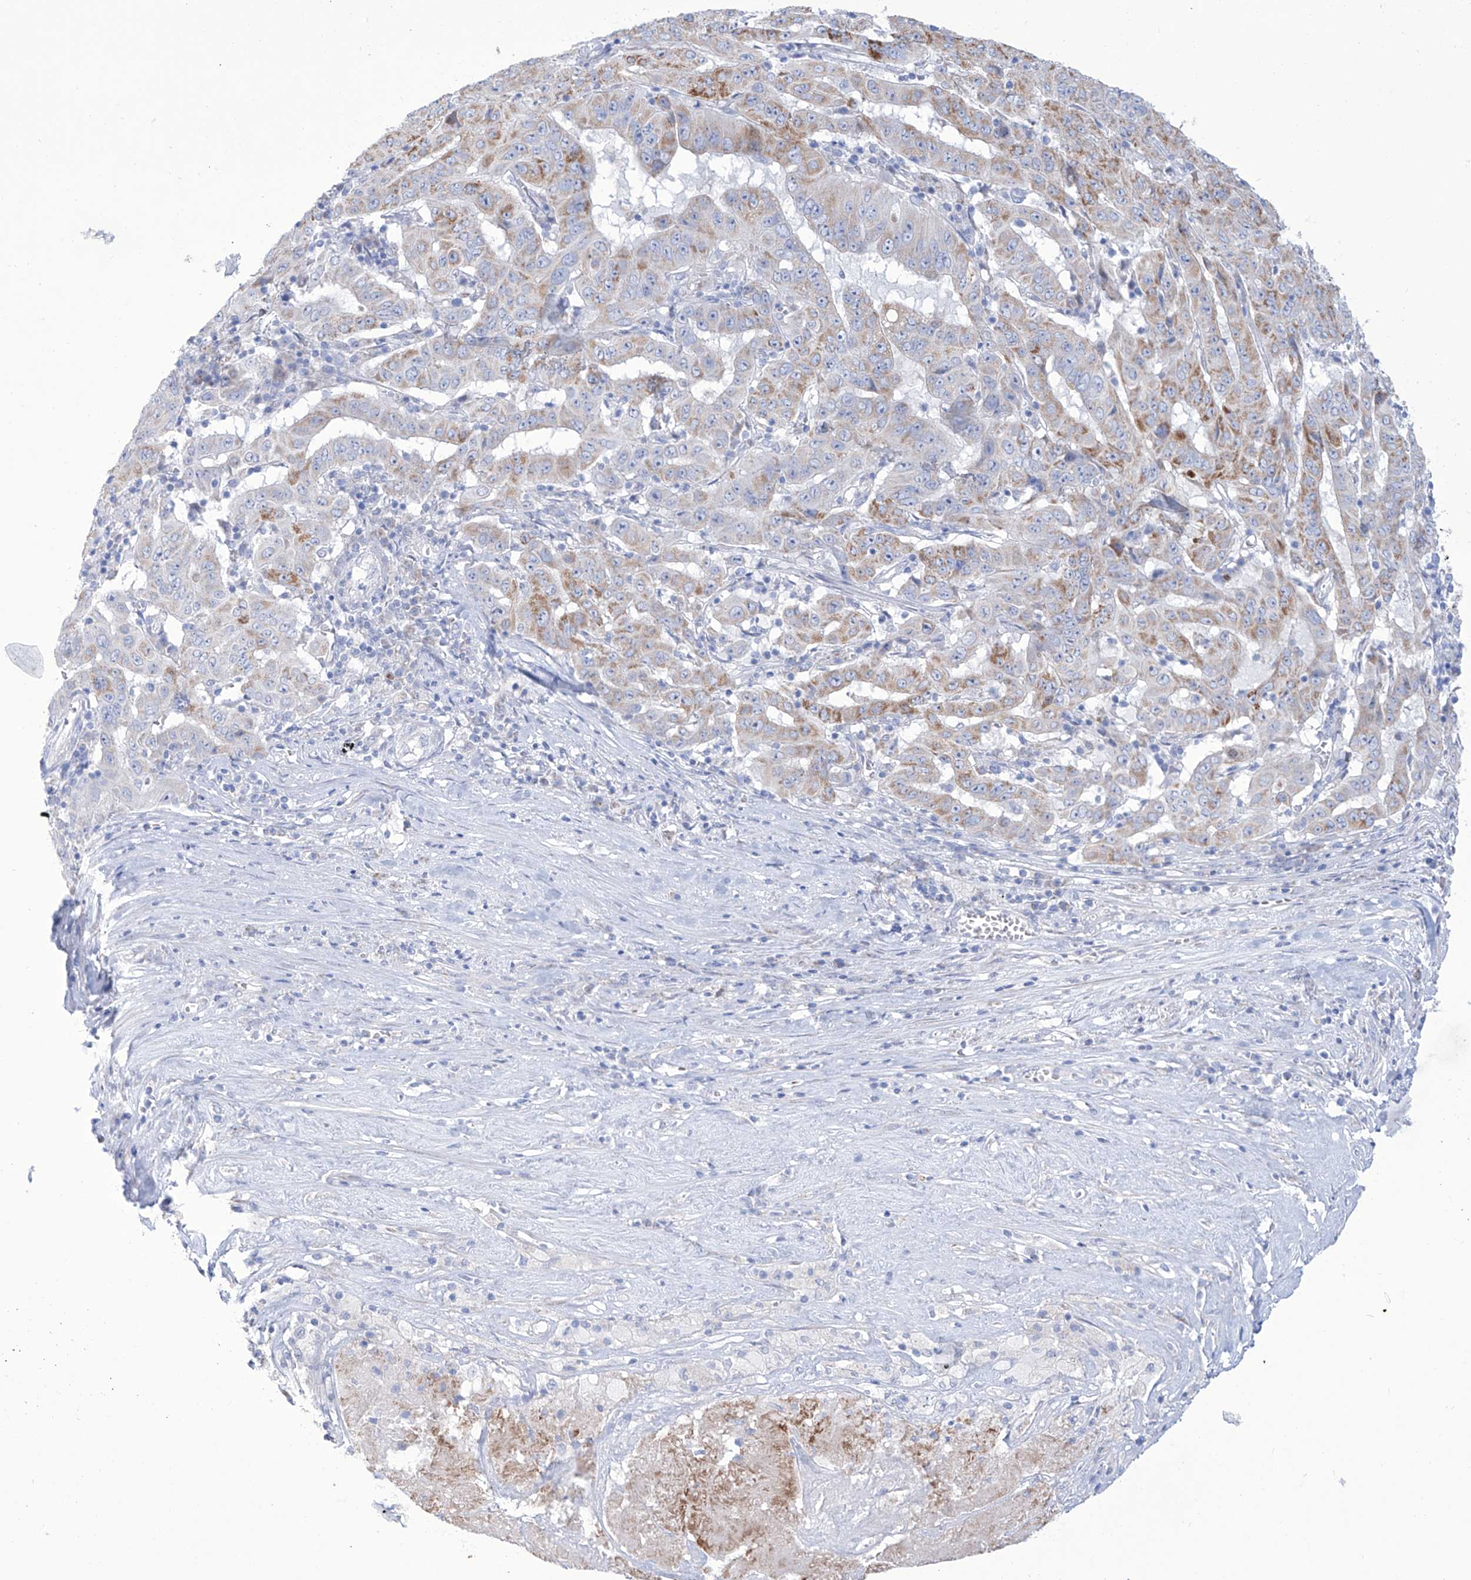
{"staining": {"intensity": "moderate", "quantity": "25%-75%", "location": "cytoplasmic/membranous"}, "tissue": "pancreatic cancer", "cell_type": "Tumor cells", "image_type": "cancer", "snomed": [{"axis": "morphology", "description": "Adenocarcinoma, NOS"}, {"axis": "topography", "description": "Pancreas"}], "caption": "Protein staining demonstrates moderate cytoplasmic/membranous staining in approximately 25%-75% of tumor cells in pancreatic cancer (adenocarcinoma). (DAB = brown stain, brightfield microscopy at high magnification).", "gene": "ALDH6A1", "patient": {"sex": "male", "age": 63}}